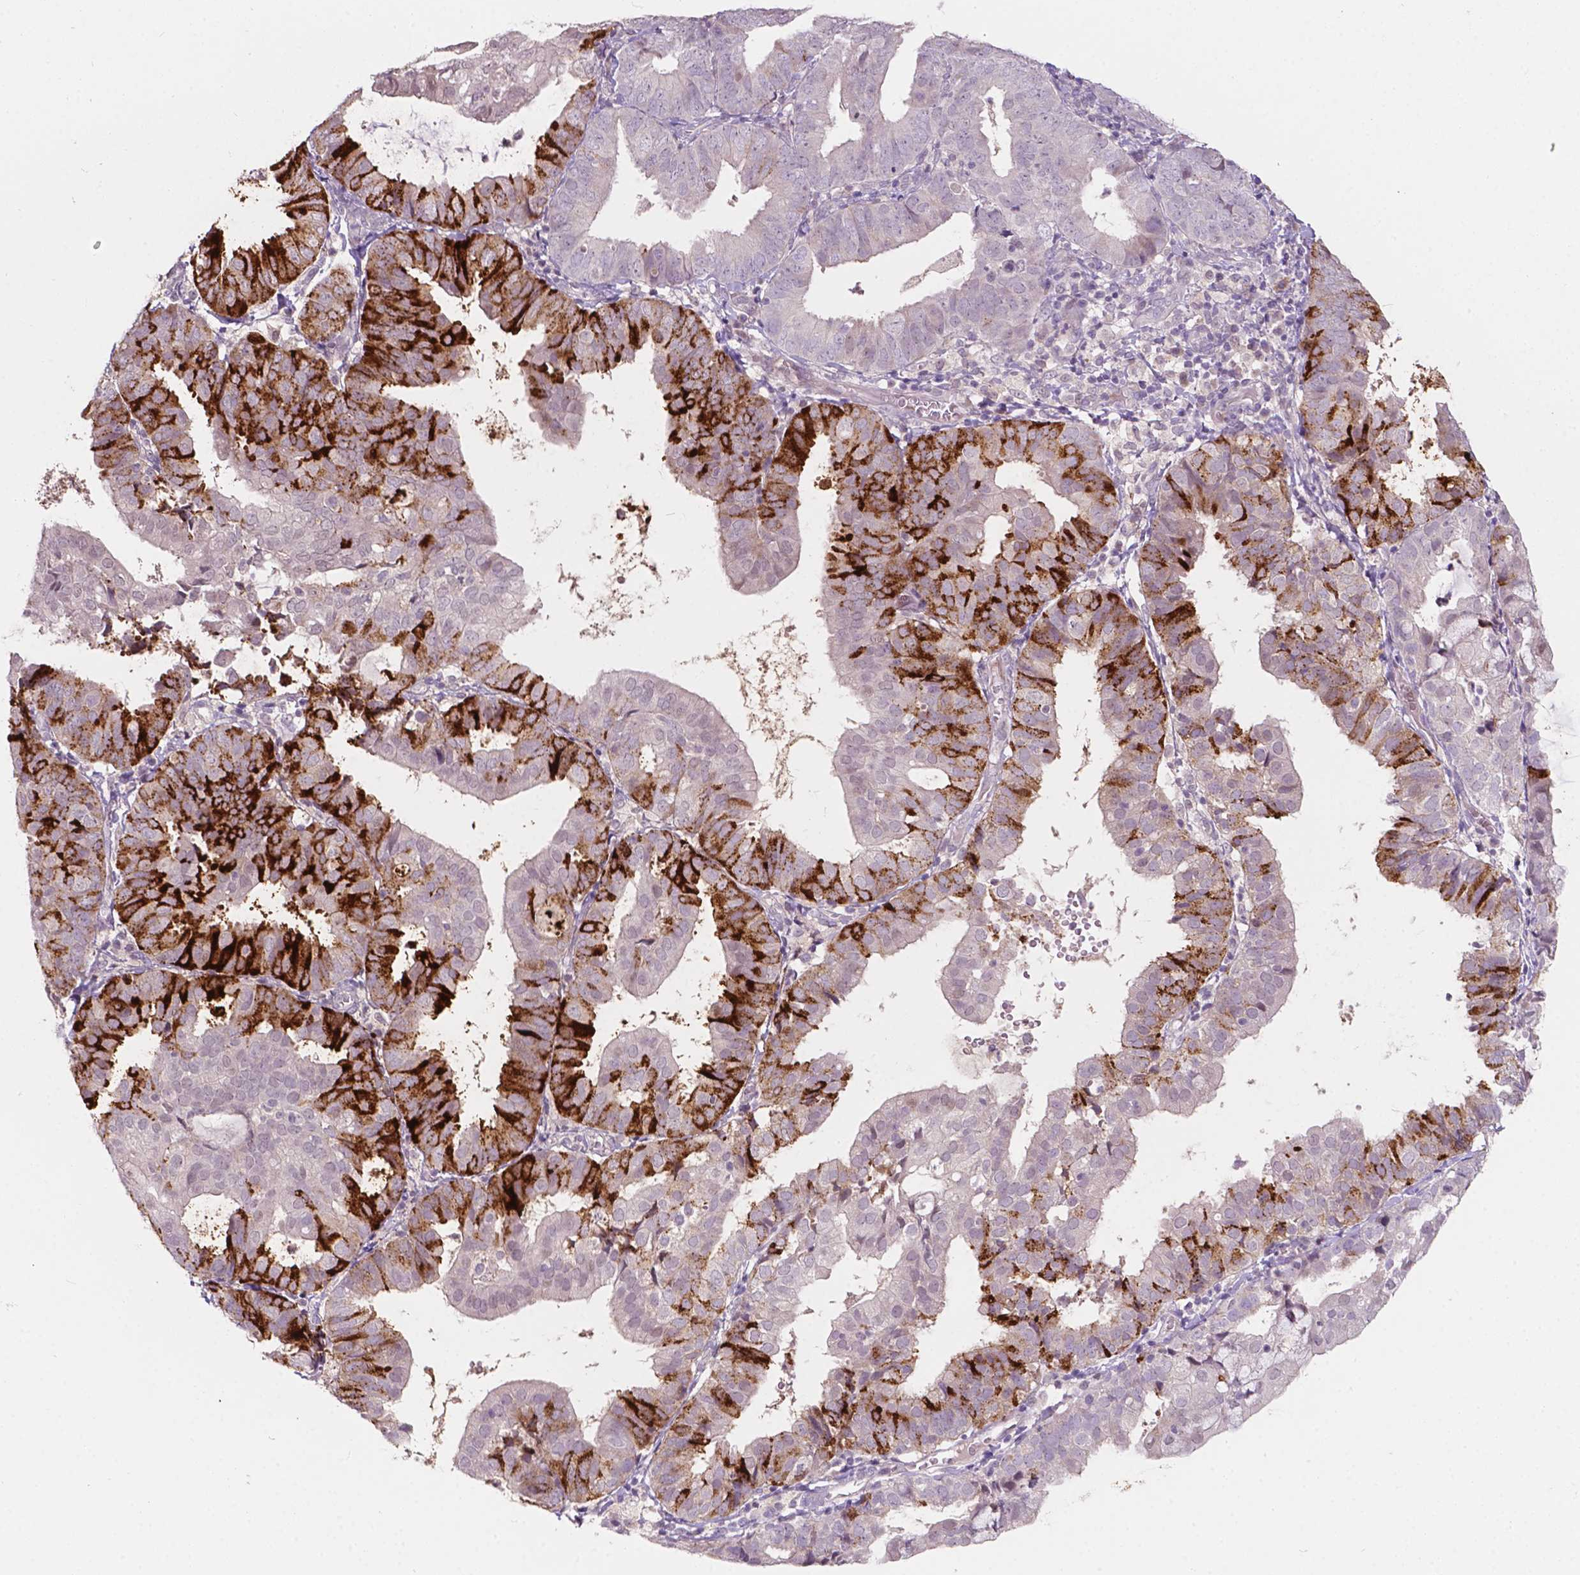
{"staining": {"intensity": "strong", "quantity": "25%-75%", "location": "cytoplasmic/membranous"}, "tissue": "endometrial cancer", "cell_type": "Tumor cells", "image_type": "cancer", "snomed": [{"axis": "morphology", "description": "Adenocarcinoma, NOS"}, {"axis": "topography", "description": "Endometrium"}], "caption": "A brown stain highlights strong cytoplasmic/membranous expression of a protein in endometrial cancer tumor cells.", "gene": "TM6SF2", "patient": {"sex": "female", "age": 80}}